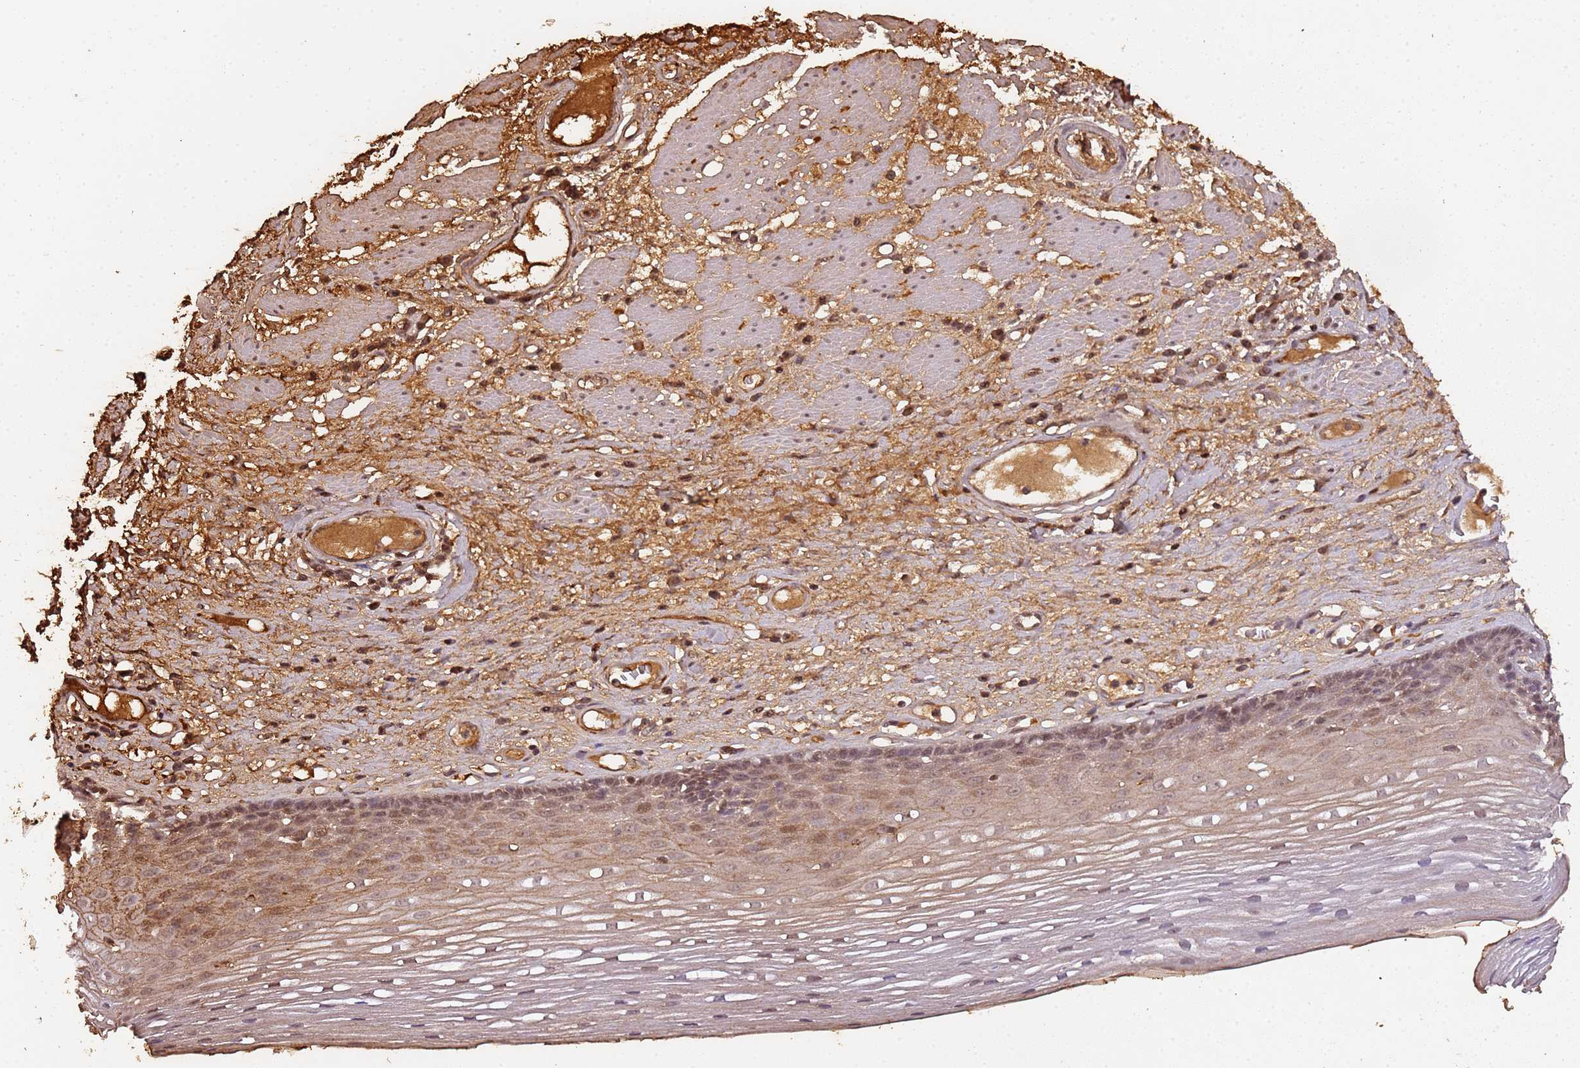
{"staining": {"intensity": "moderate", "quantity": "25%-75%", "location": "cytoplasmic/membranous,nuclear"}, "tissue": "esophagus", "cell_type": "Squamous epithelial cells", "image_type": "normal", "snomed": [{"axis": "morphology", "description": "Normal tissue, NOS"}, {"axis": "topography", "description": "Esophagus"}], "caption": "IHC photomicrograph of unremarkable esophagus: human esophagus stained using immunohistochemistry reveals medium levels of moderate protein expression localized specifically in the cytoplasmic/membranous,nuclear of squamous epithelial cells, appearing as a cytoplasmic/membranous,nuclear brown color.", "gene": "COL1A2", "patient": {"sex": "male", "age": 62}}